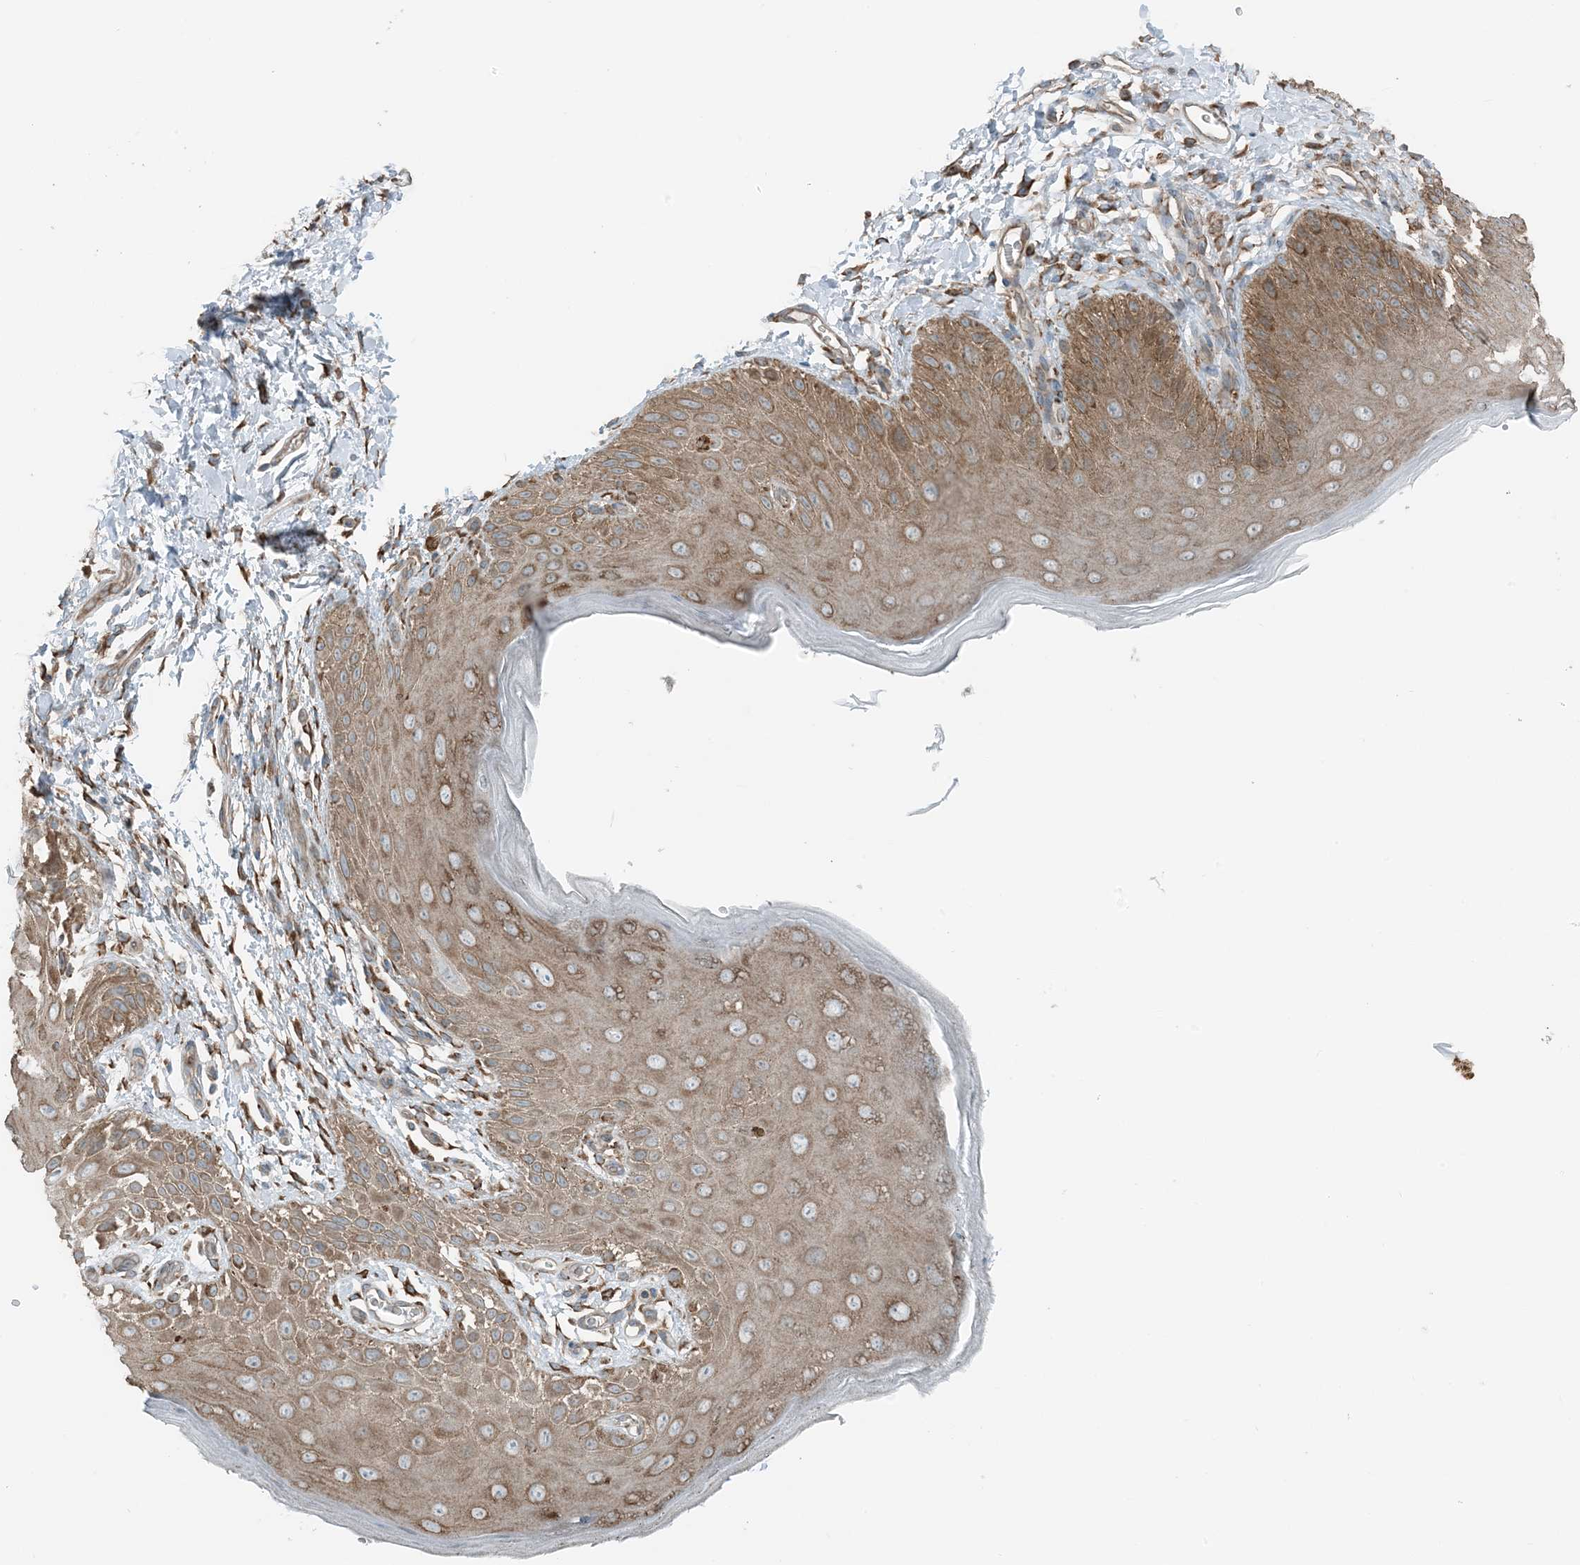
{"staining": {"intensity": "moderate", "quantity": ">75%", "location": "cytoplasmic/membranous"}, "tissue": "skin", "cell_type": "Epidermal cells", "image_type": "normal", "snomed": [{"axis": "morphology", "description": "Normal tissue, NOS"}, {"axis": "topography", "description": "Anal"}], "caption": "This image shows IHC staining of unremarkable skin, with medium moderate cytoplasmic/membranous staining in approximately >75% of epidermal cells.", "gene": "CERKL", "patient": {"sex": "male", "age": 44}}